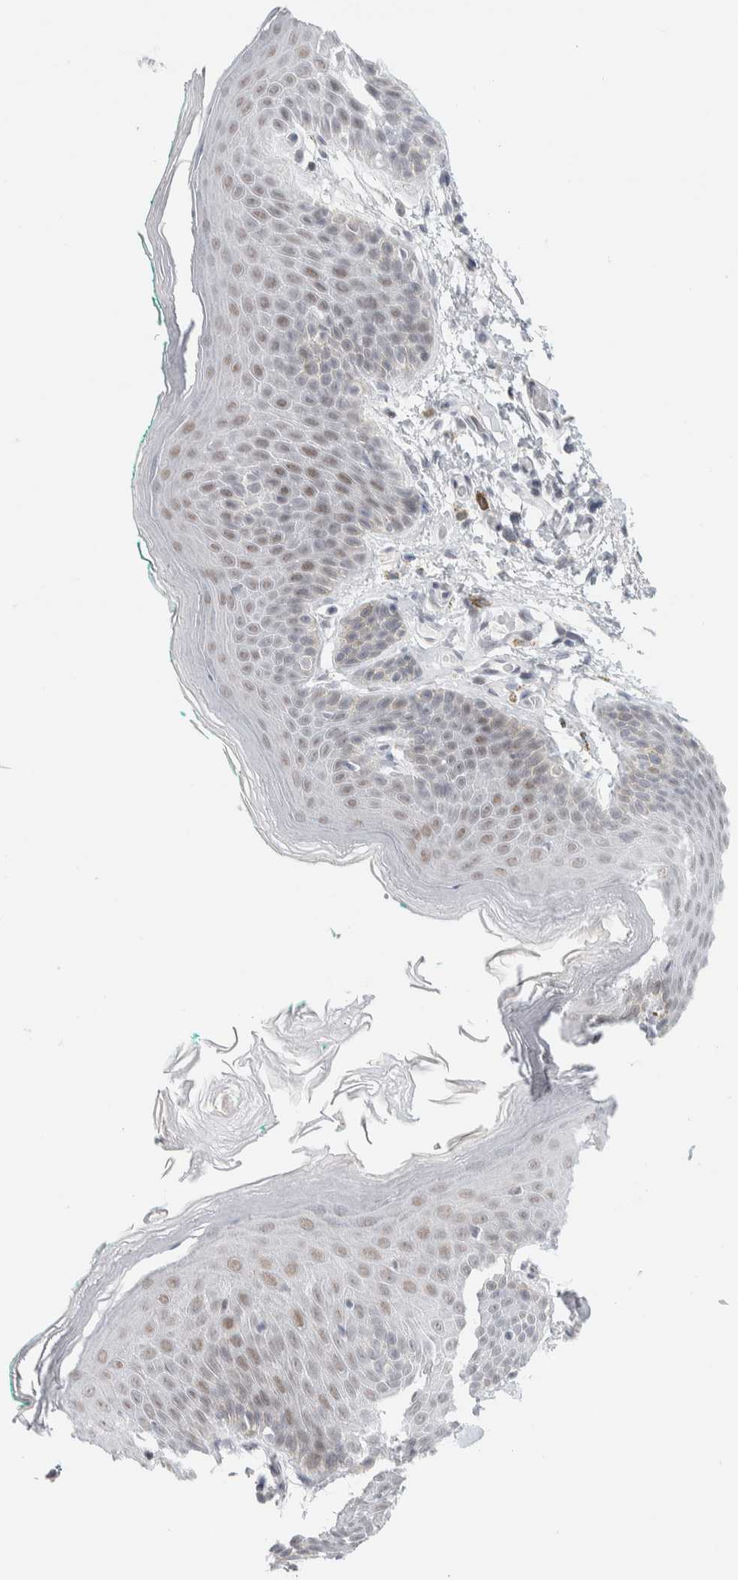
{"staining": {"intensity": "weak", "quantity": "25%-75%", "location": "nuclear"}, "tissue": "skin", "cell_type": "Epidermal cells", "image_type": "normal", "snomed": [{"axis": "morphology", "description": "Normal tissue, NOS"}, {"axis": "topography", "description": "Anal"}], "caption": "Protein staining by immunohistochemistry shows weak nuclear expression in approximately 25%-75% of epidermal cells in unremarkable skin. (IHC, brightfield microscopy, high magnification).", "gene": "CDH17", "patient": {"sex": "male", "age": 74}}